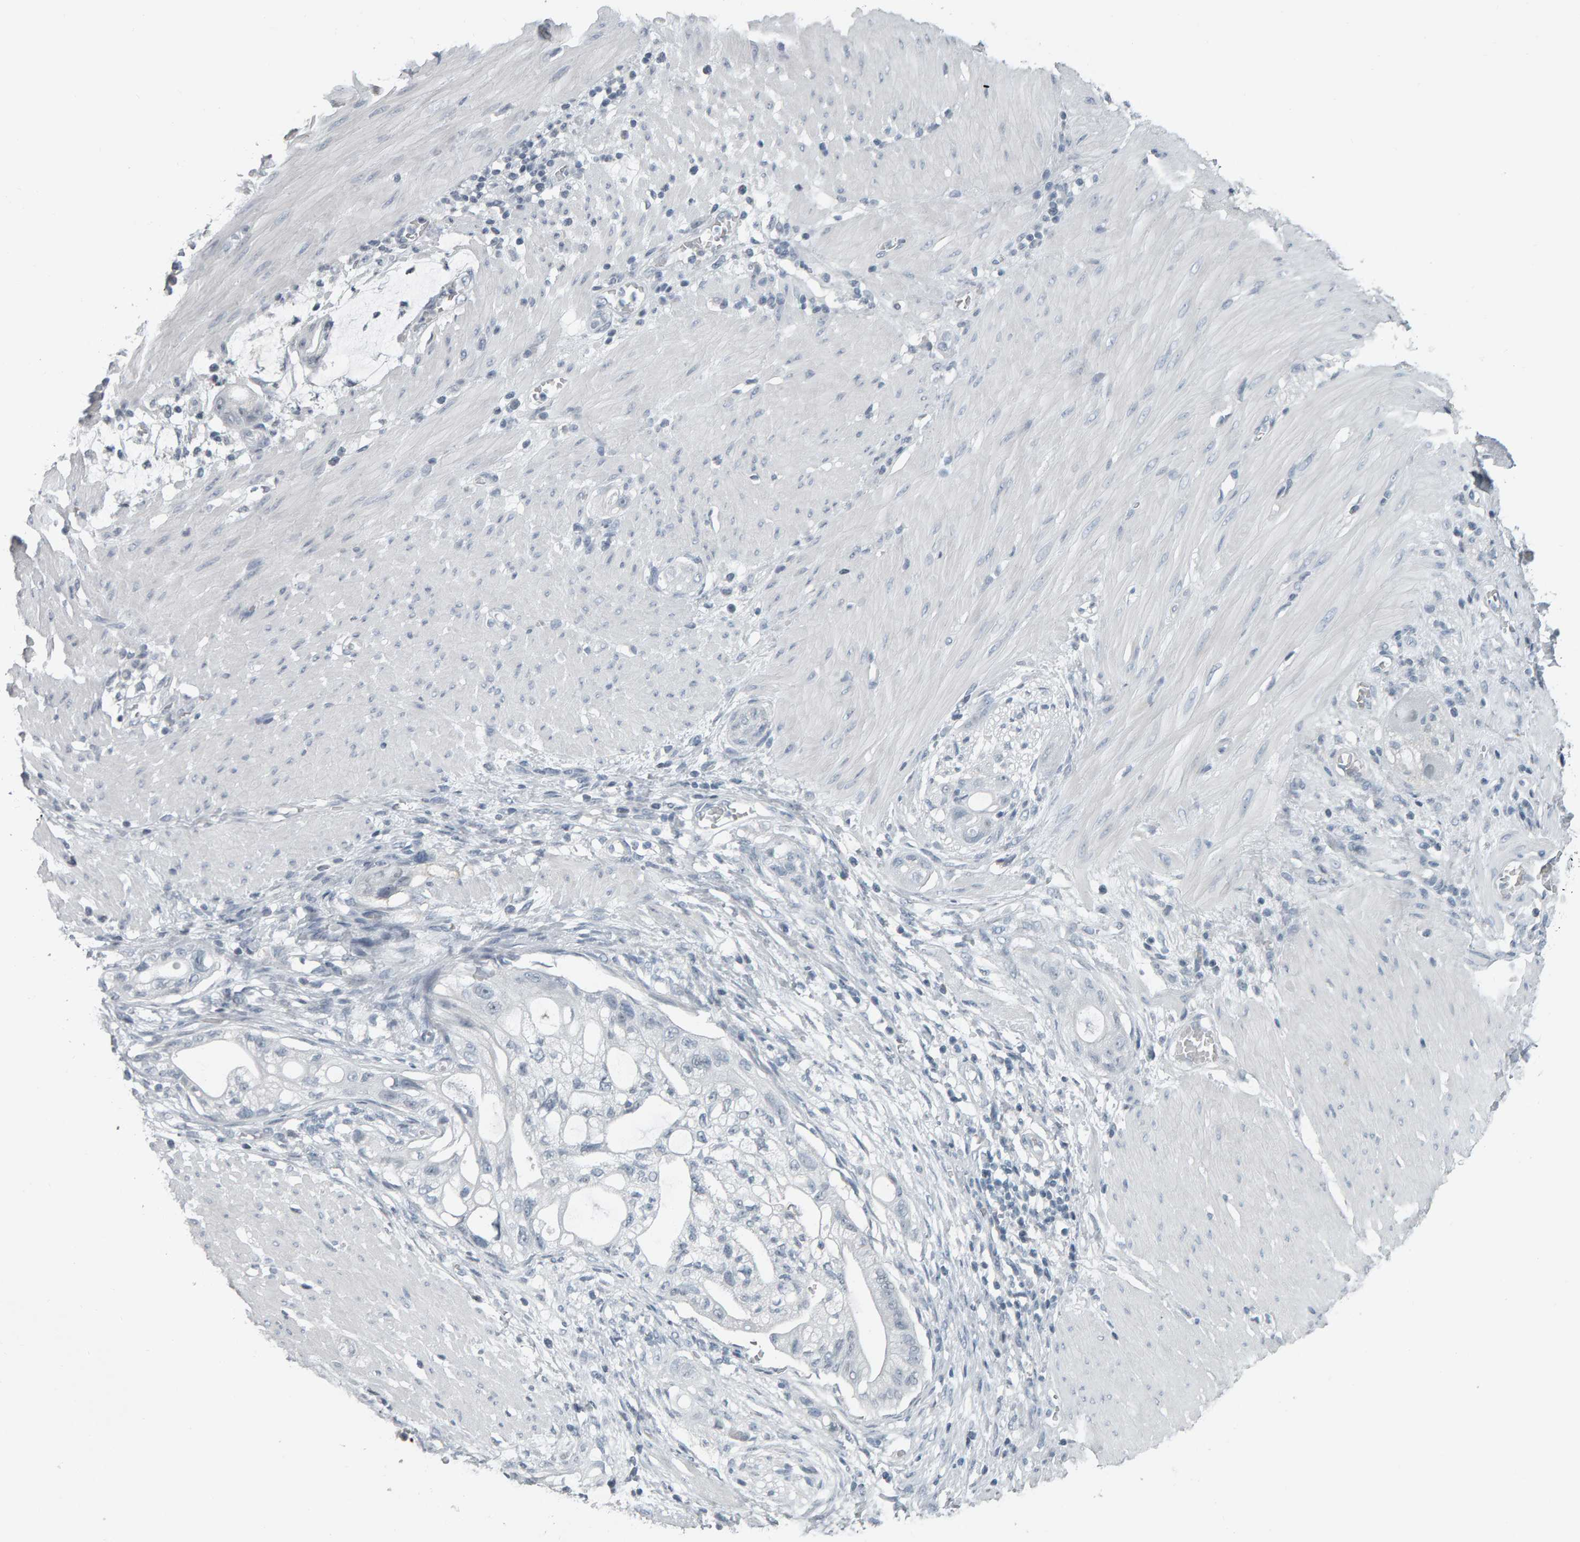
{"staining": {"intensity": "negative", "quantity": "none", "location": "none"}, "tissue": "stomach cancer", "cell_type": "Tumor cells", "image_type": "cancer", "snomed": [{"axis": "morphology", "description": "Adenocarcinoma, NOS"}, {"axis": "topography", "description": "Stomach"}, {"axis": "topography", "description": "Stomach, lower"}], "caption": "This is a micrograph of IHC staining of stomach adenocarcinoma, which shows no staining in tumor cells.", "gene": "PYY", "patient": {"sex": "female", "age": 48}}